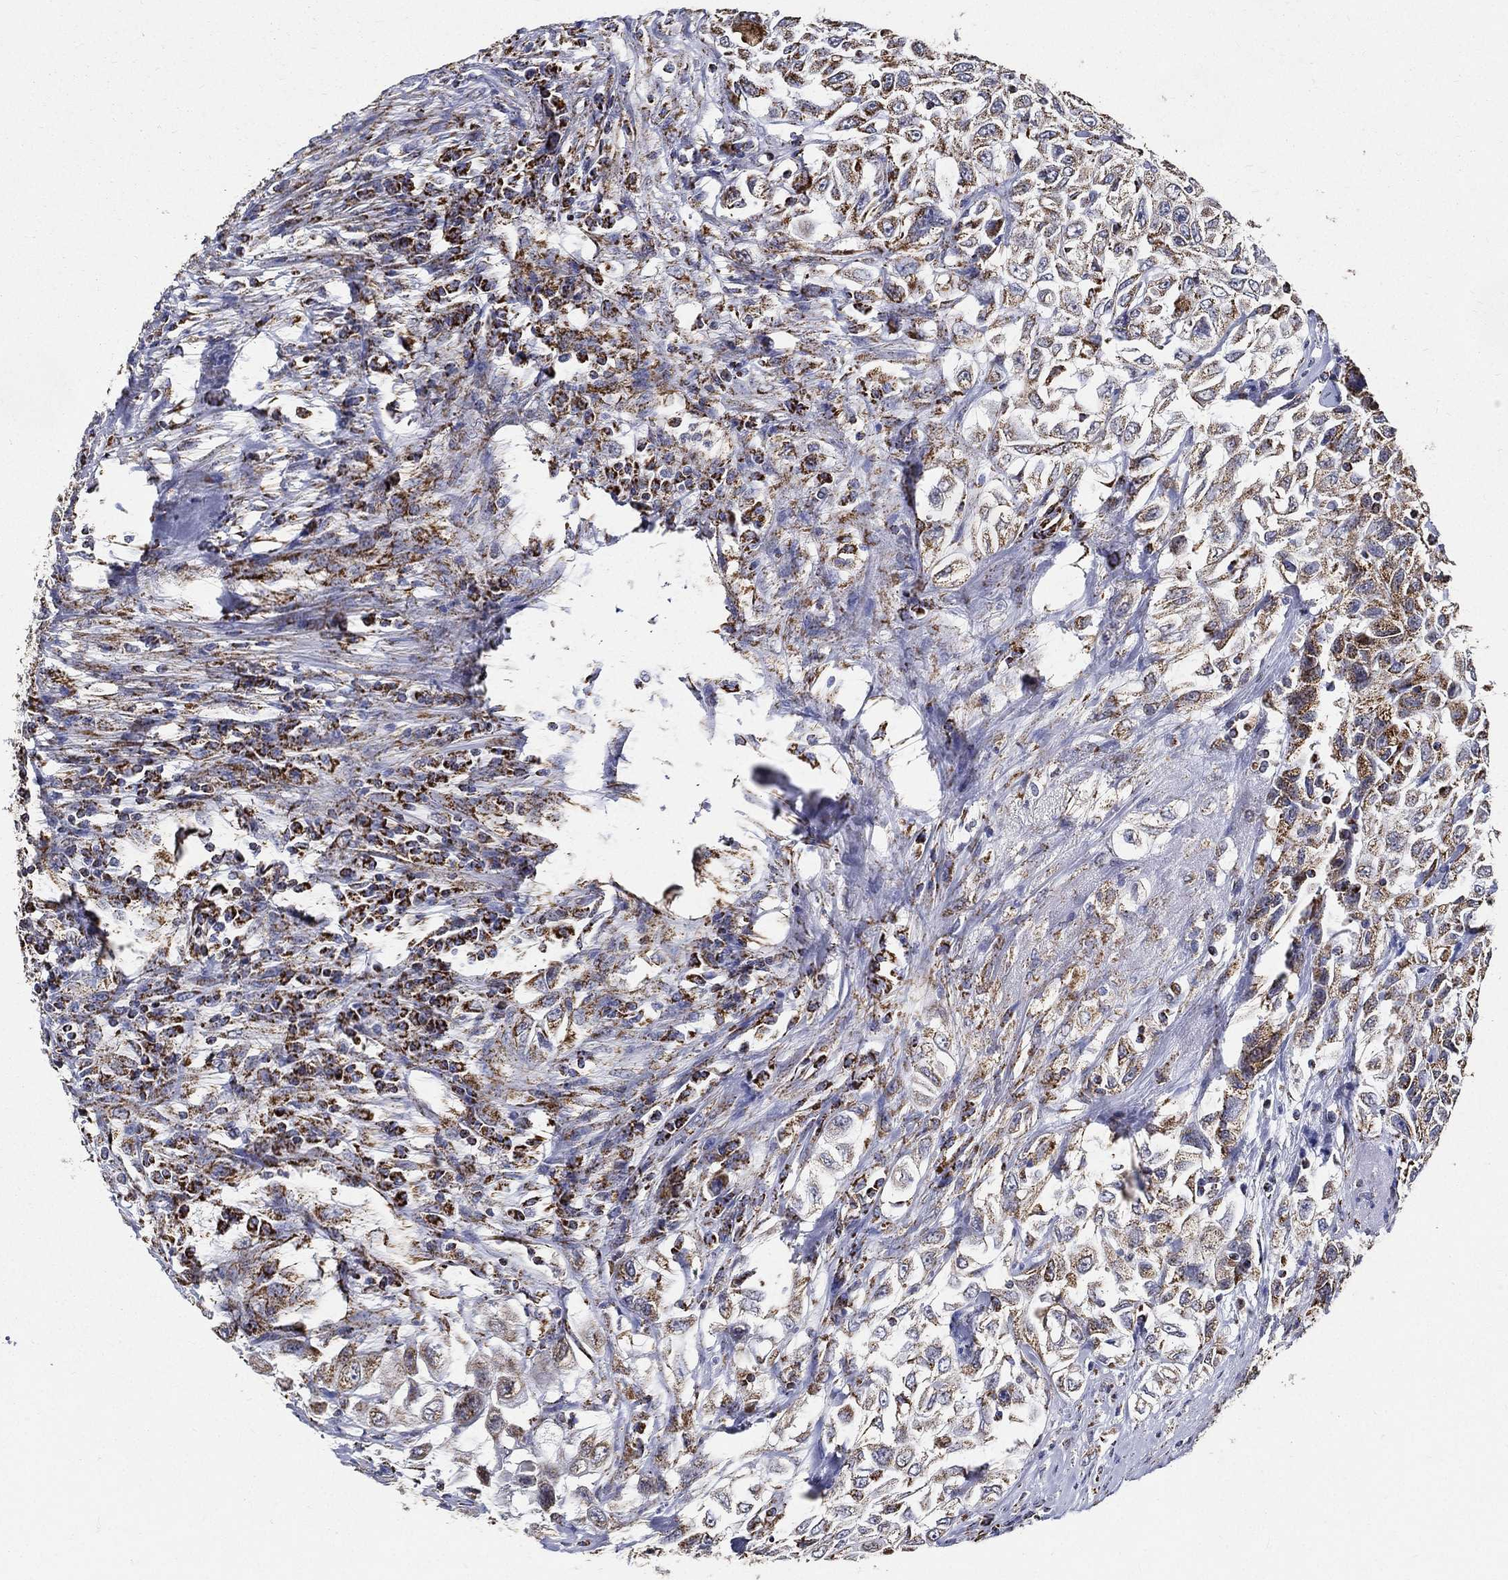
{"staining": {"intensity": "moderate", "quantity": "25%-75%", "location": "cytoplasmic/membranous"}, "tissue": "urothelial cancer", "cell_type": "Tumor cells", "image_type": "cancer", "snomed": [{"axis": "morphology", "description": "Urothelial carcinoma, High grade"}, {"axis": "topography", "description": "Urinary bladder"}], "caption": "Urothelial carcinoma (high-grade) was stained to show a protein in brown. There is medium levels of moderate cytoplasmic/membranous staining in approximately 25%-75% of tumor cells.", "gene": "NDUFAB1", "patient": {"sex": "female", "age": 56}}